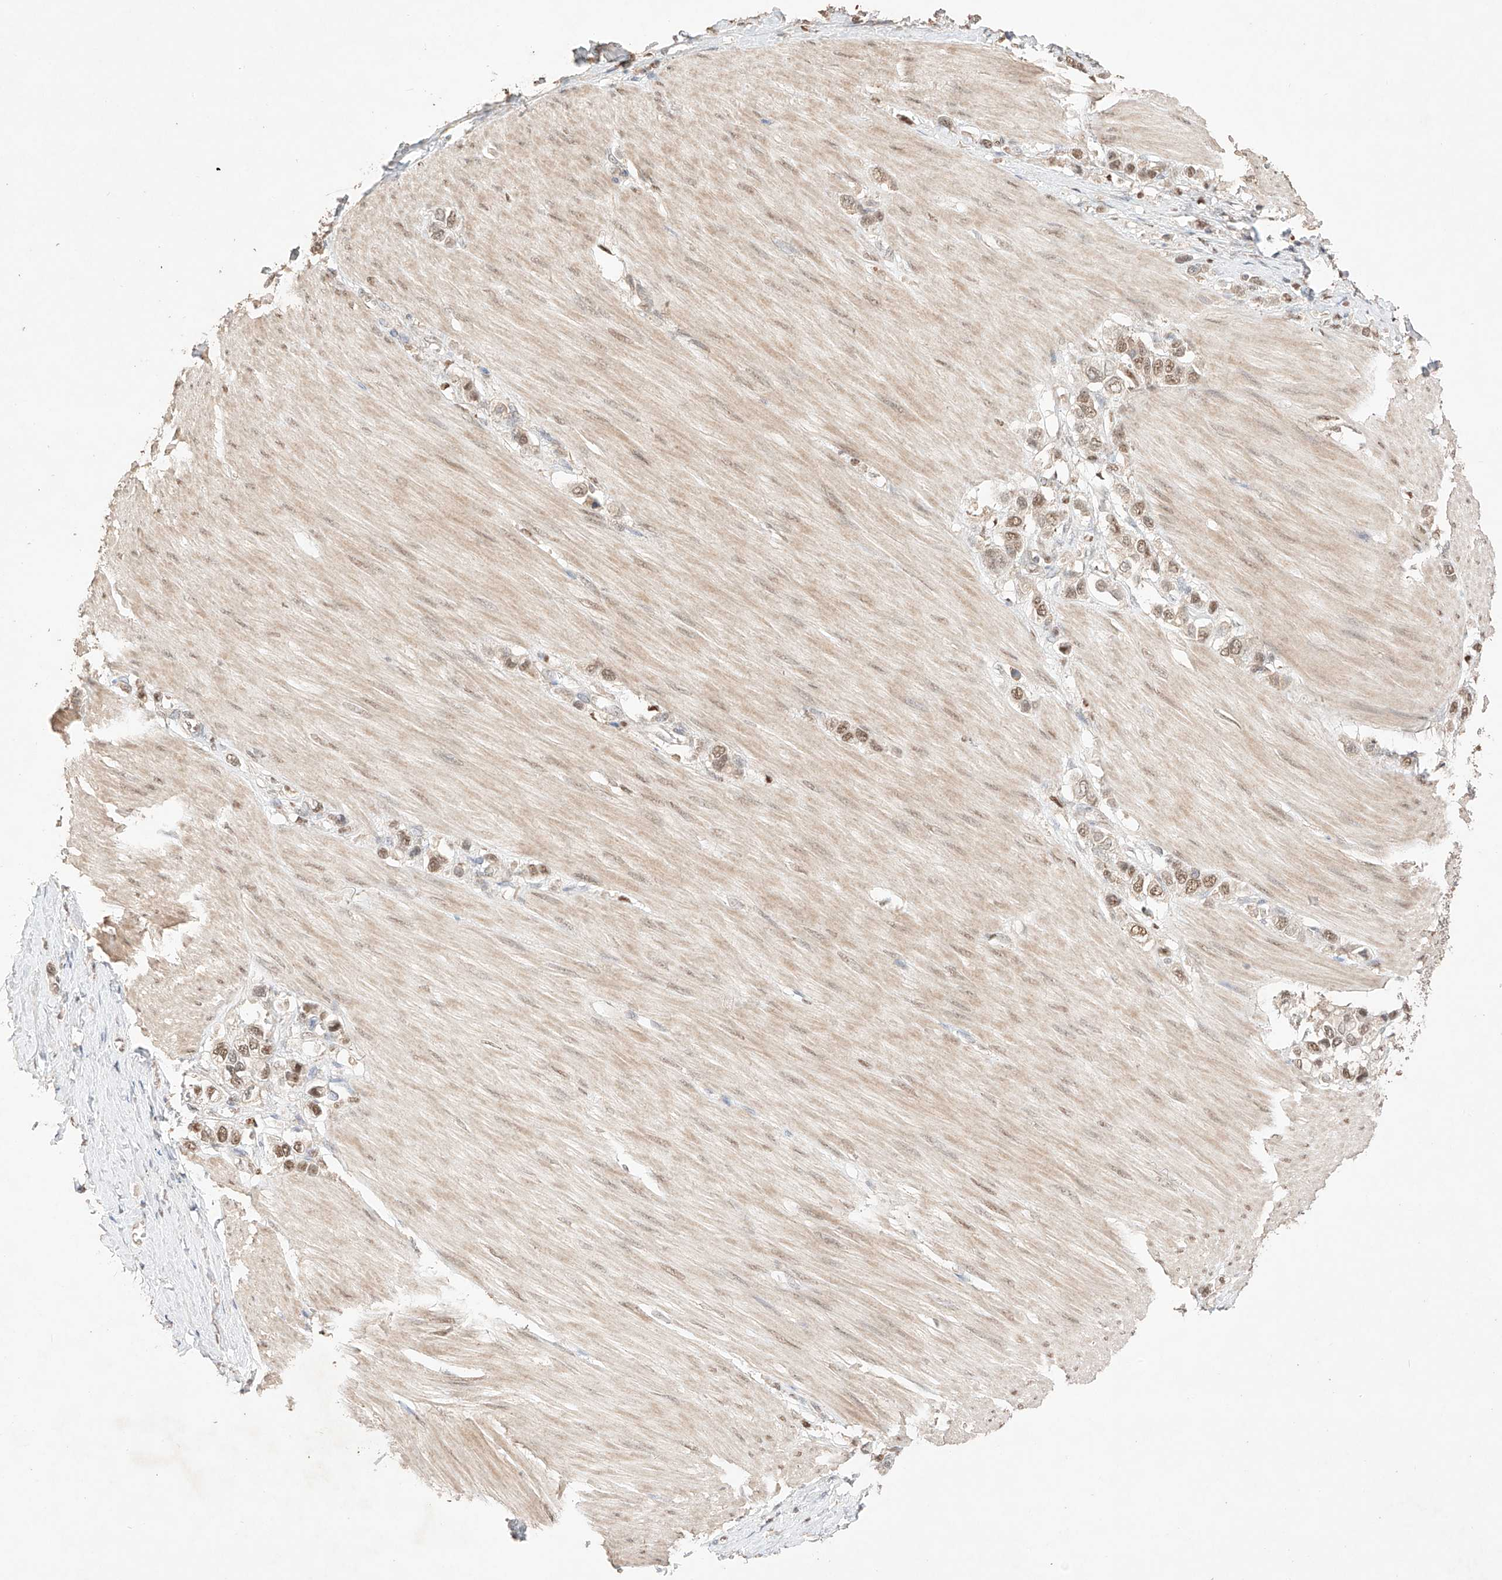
{"staining": {"intensity": "moderate", "quantity": ">75%", "location": "nuclear"}, "tissue": "stomach cancer", "cell_type": "Tumor cells", "image_type": "cancer", "snomed": [{"axis": "morphology", "description": "Adenocarcinoma, NOS"}, {"axis": "topography", "description": "Stomach"}], "caption": "Immunohistochemistry (IHC) of human stomach cancer exhibits medium levels of moderate nuclear staining in approximately >75% of tumor cells. (brown staining indicates protein expression, while blue staining denotes nuclei).", "gene": "APIP", "patient": {"sex": "female", "age": 65}}